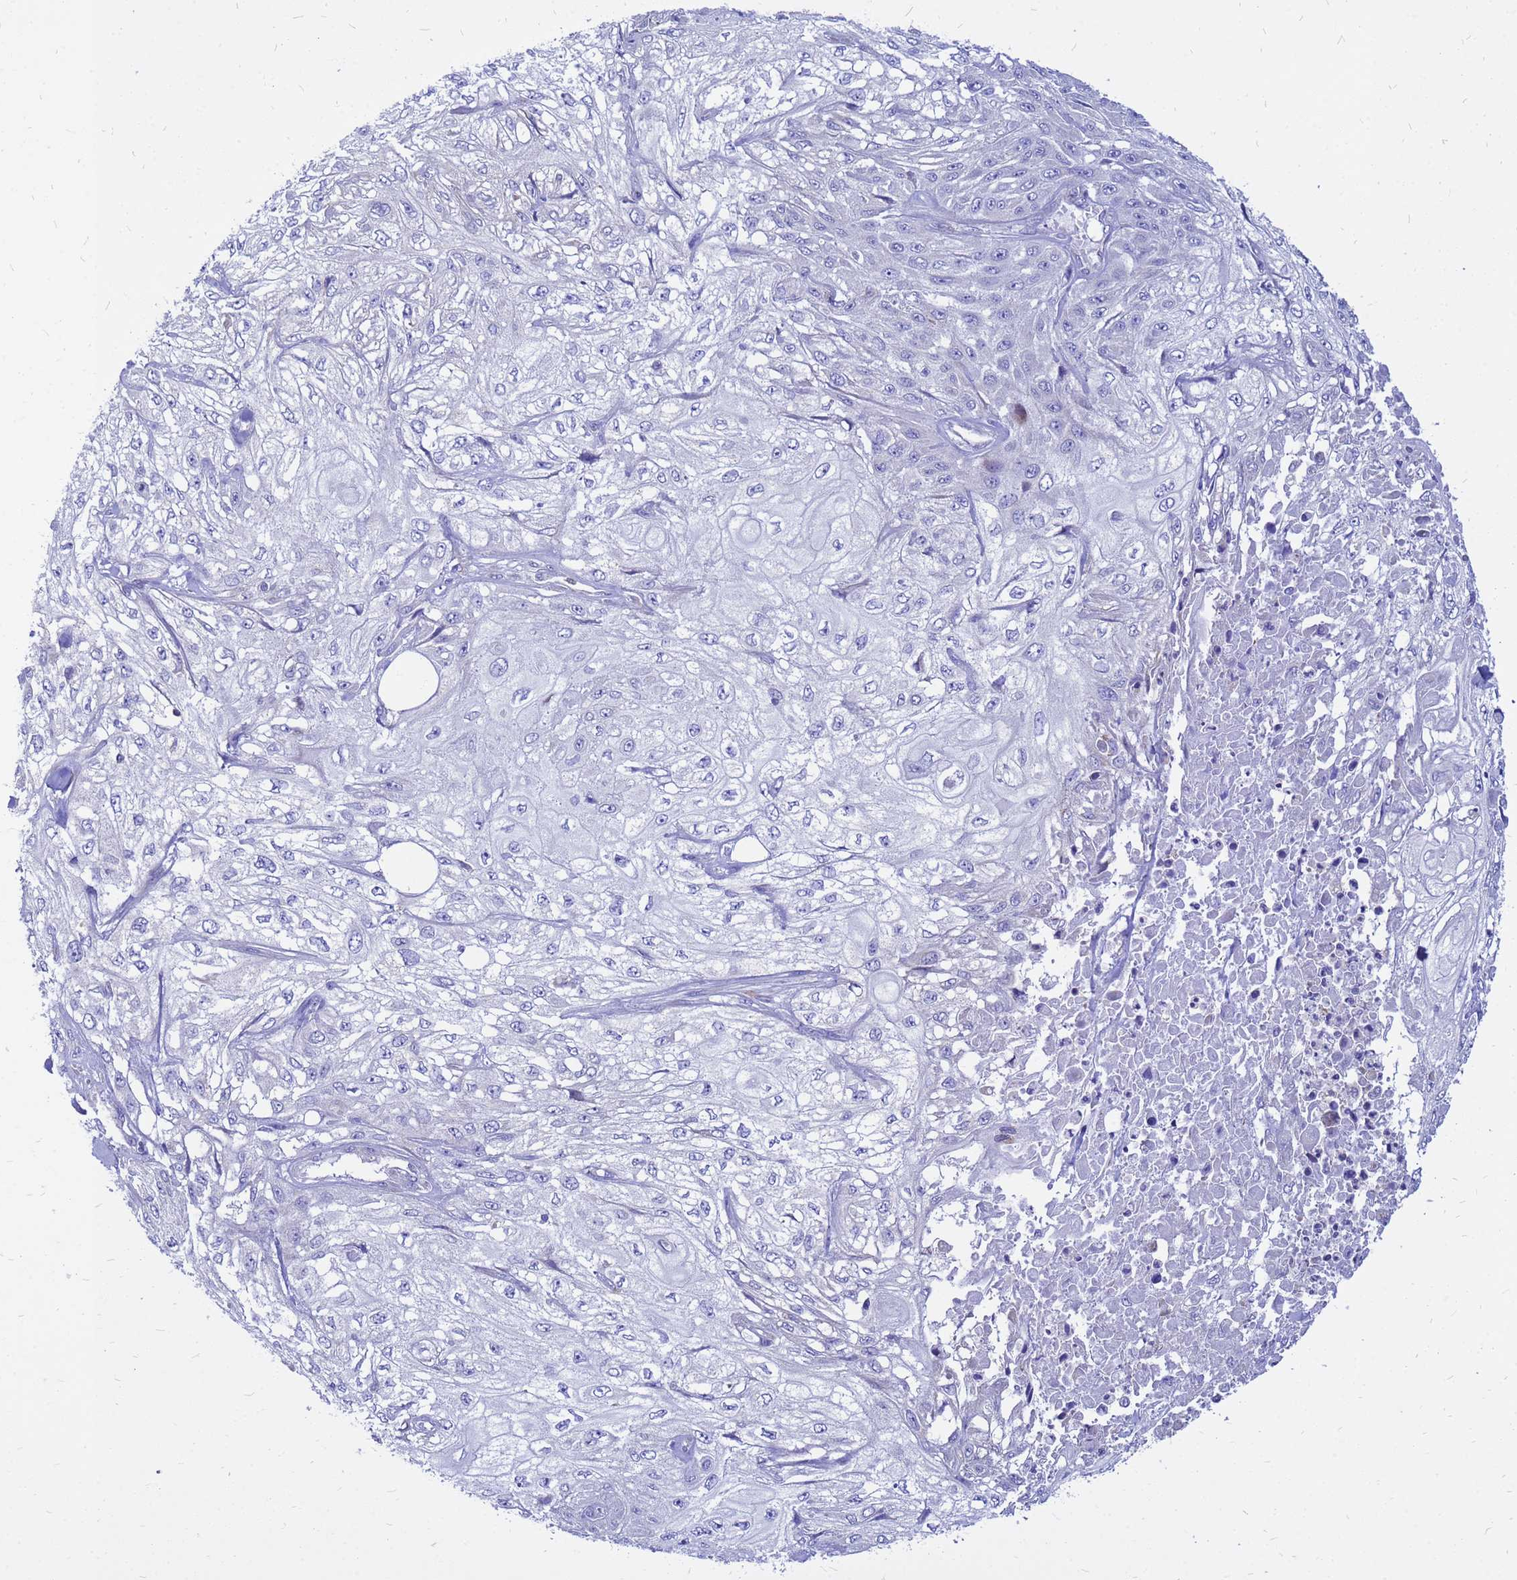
{"staining": {"intensity": "negative", "quantity": "none", "location": "none"}, "tissue": "skin cancer", "cell_type": "Tumor cells", "image_type": "cancer", "snomed": [{"axis": "morphology", "description": "Squamous cell carcinoma, NOS"}, {"axis": "morphology", "description": "Squamous cell carcinoma, metastatic, NOS"}, {"axis": "topography", "description": "Skin"}, {"axis": "topography", "description": "Lymph node"}], "caption": "Tumor cells show no significant expression in skin cancer (squamous cell carcinoma).", "gene": "FHIP1A", "patient": {"sex": "male", "age": 75}}